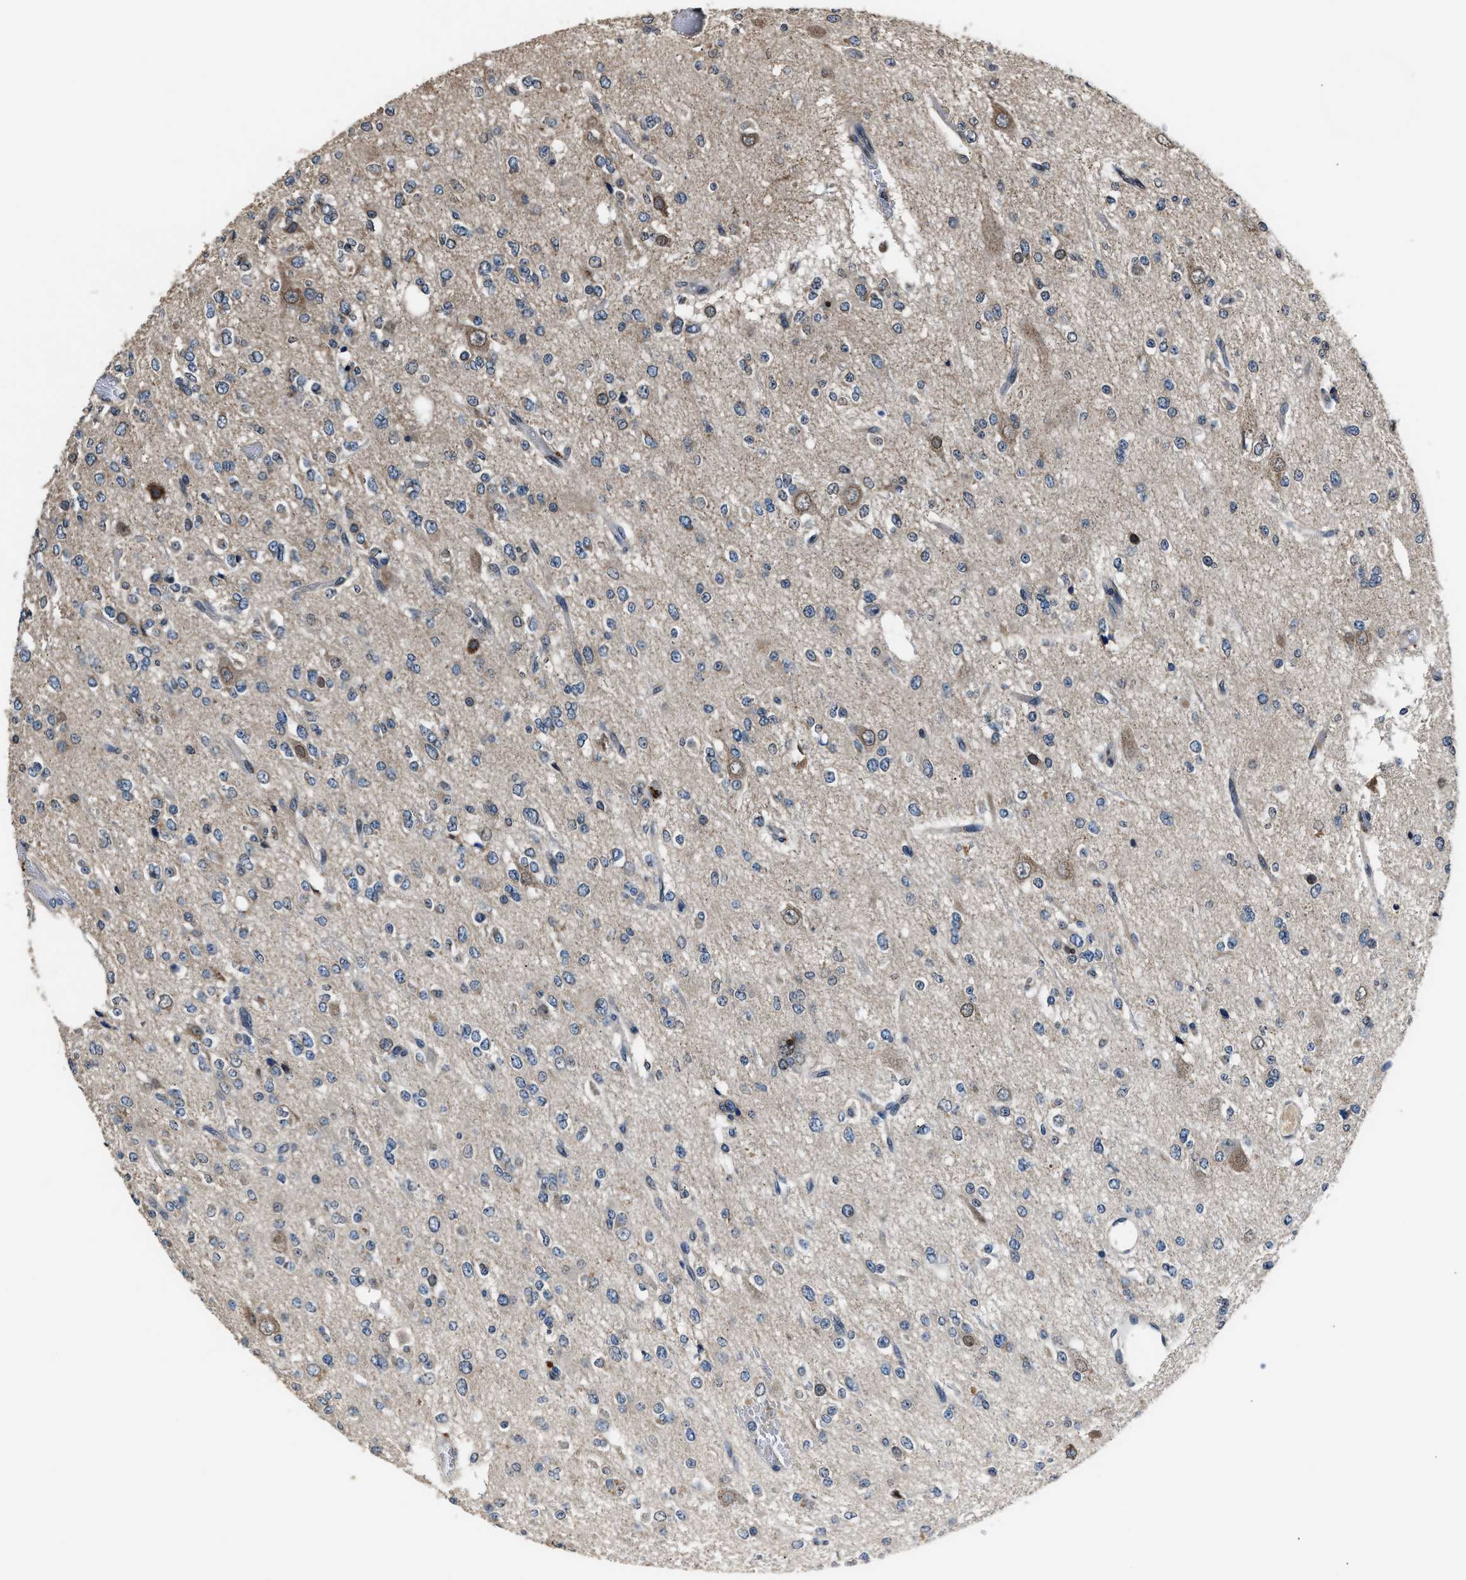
{"staining": {"intensity": "negative", "quantity": "none", "location": "none"}, "tissue": "glioma", "cell_type": "Tumor cells", "image_type": "cancer", "snomed": [{"axis": "morphology", "description": "Glioma, malignant, Low grade"}, {"axis": "topography", "description": "Brain"}], "caption": "DAB (3,3'-diaminobenzidine) immunohistochemical staining of malignant glioma (low-grade) demonstrates no significant positivity in tumor cells. (Stains: DAB (3,3'-diaminobenzidine) IHC with hematoxylin counter stain, Microscopy: brightfield microscopy at high magnification).", "gene": "TNRC18", "patient": {"sex": "male", "age": 38}}